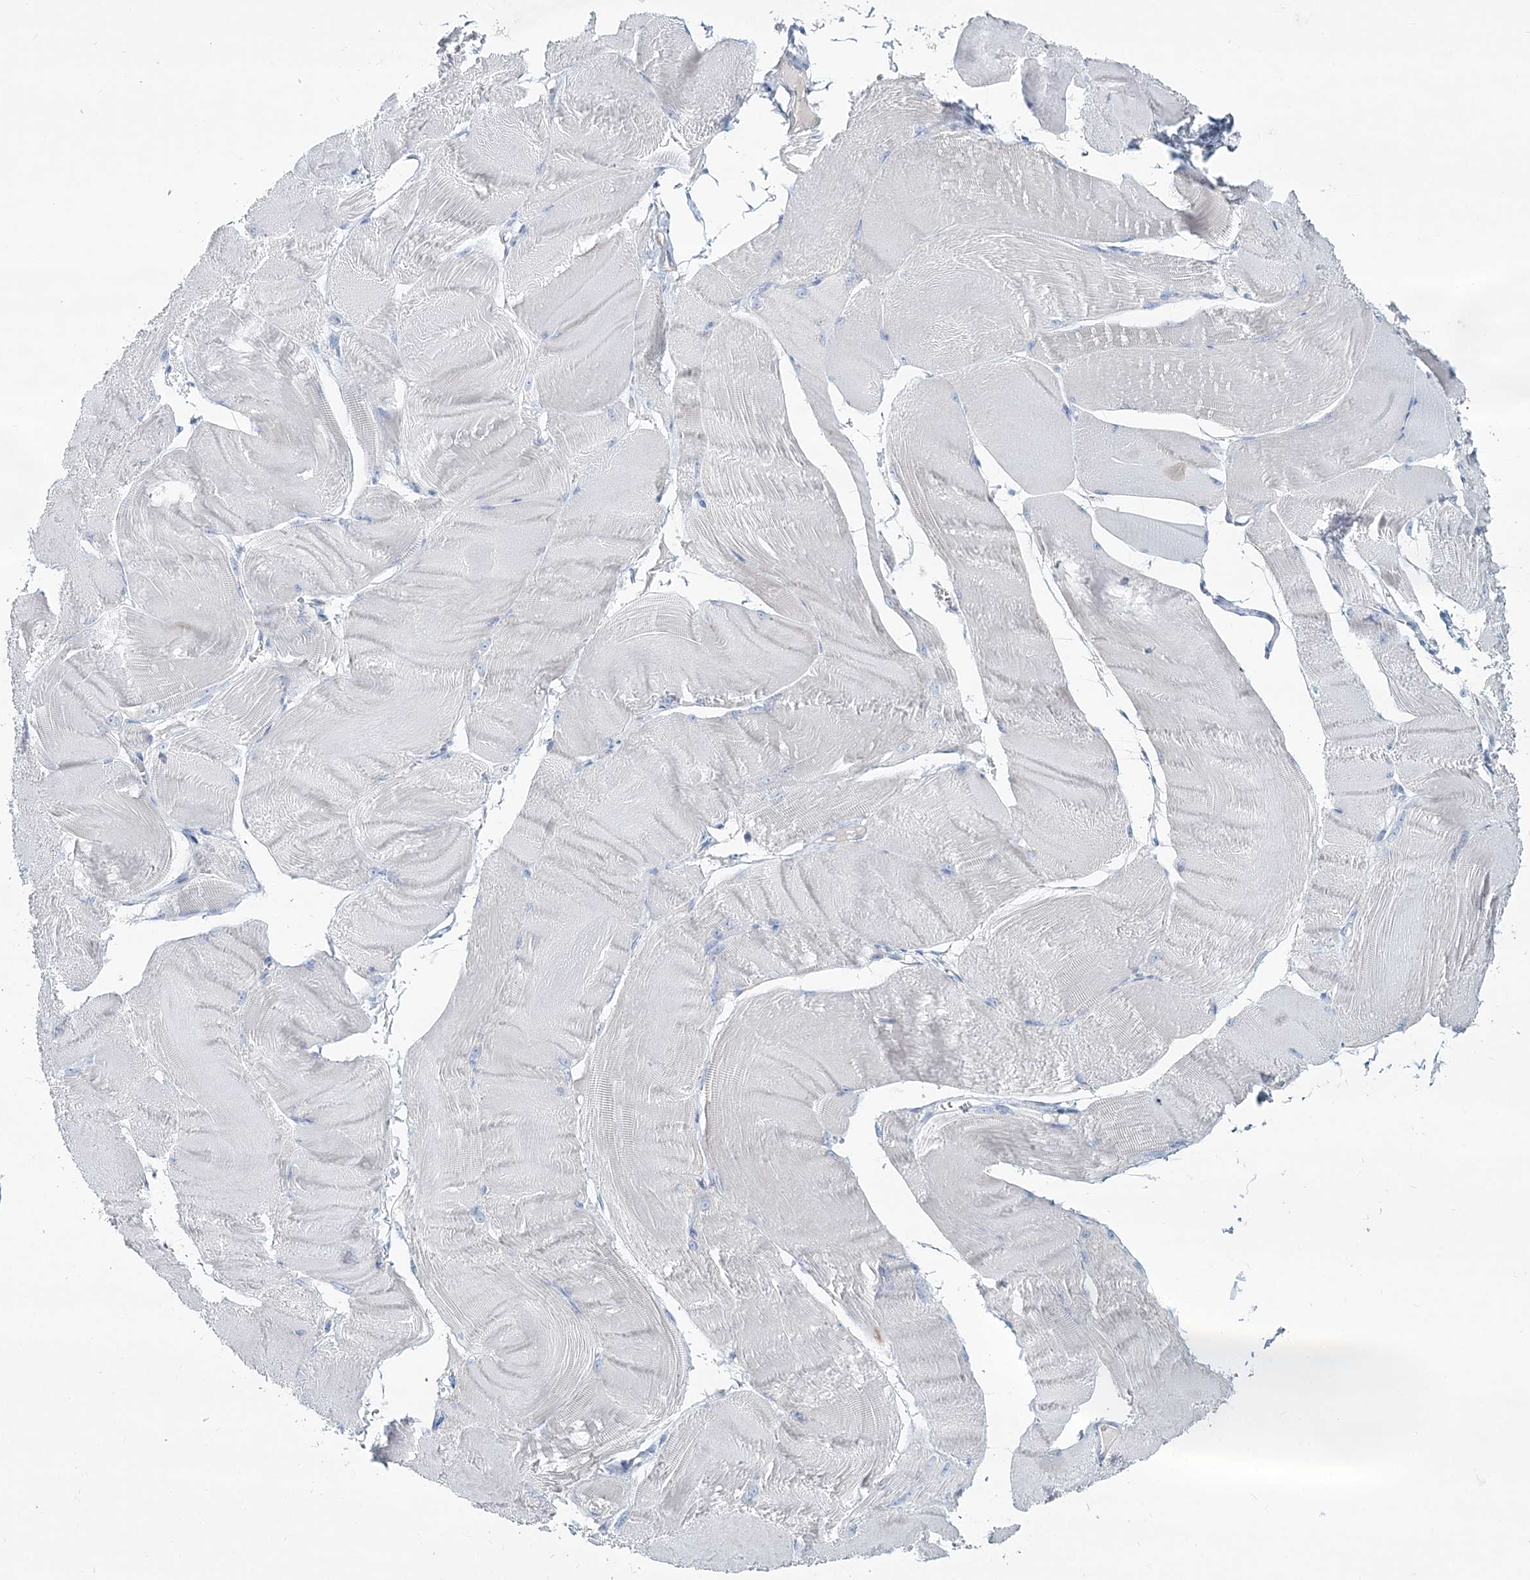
{"staining": {"intensity": "weak", "quantity": "<25%", "location": "cytoplasmic/membranous"}, "tissue": "skeletal muscle", "cell_type": "Myocytes", "image_type": "normal", "snomed": [{"axis": "morphology", "description": "Normal tissue, NOS"}, {"axis": "morphology", "description": "Basal cell carcinoma"}, {"axis": "topography", "description": "Skeletal muscle"}], "caption": "Protein analysis of benign skeletal muscle exhibits no significant staining in myocytes. Brightfield microscopy of immunohistochemistry (IHC) stained with DAB (brown) and hematoxylin (blue), captured at high magnification.", "gene": "ADGRL1", "patient": {"sex": "female", "age": 64}}